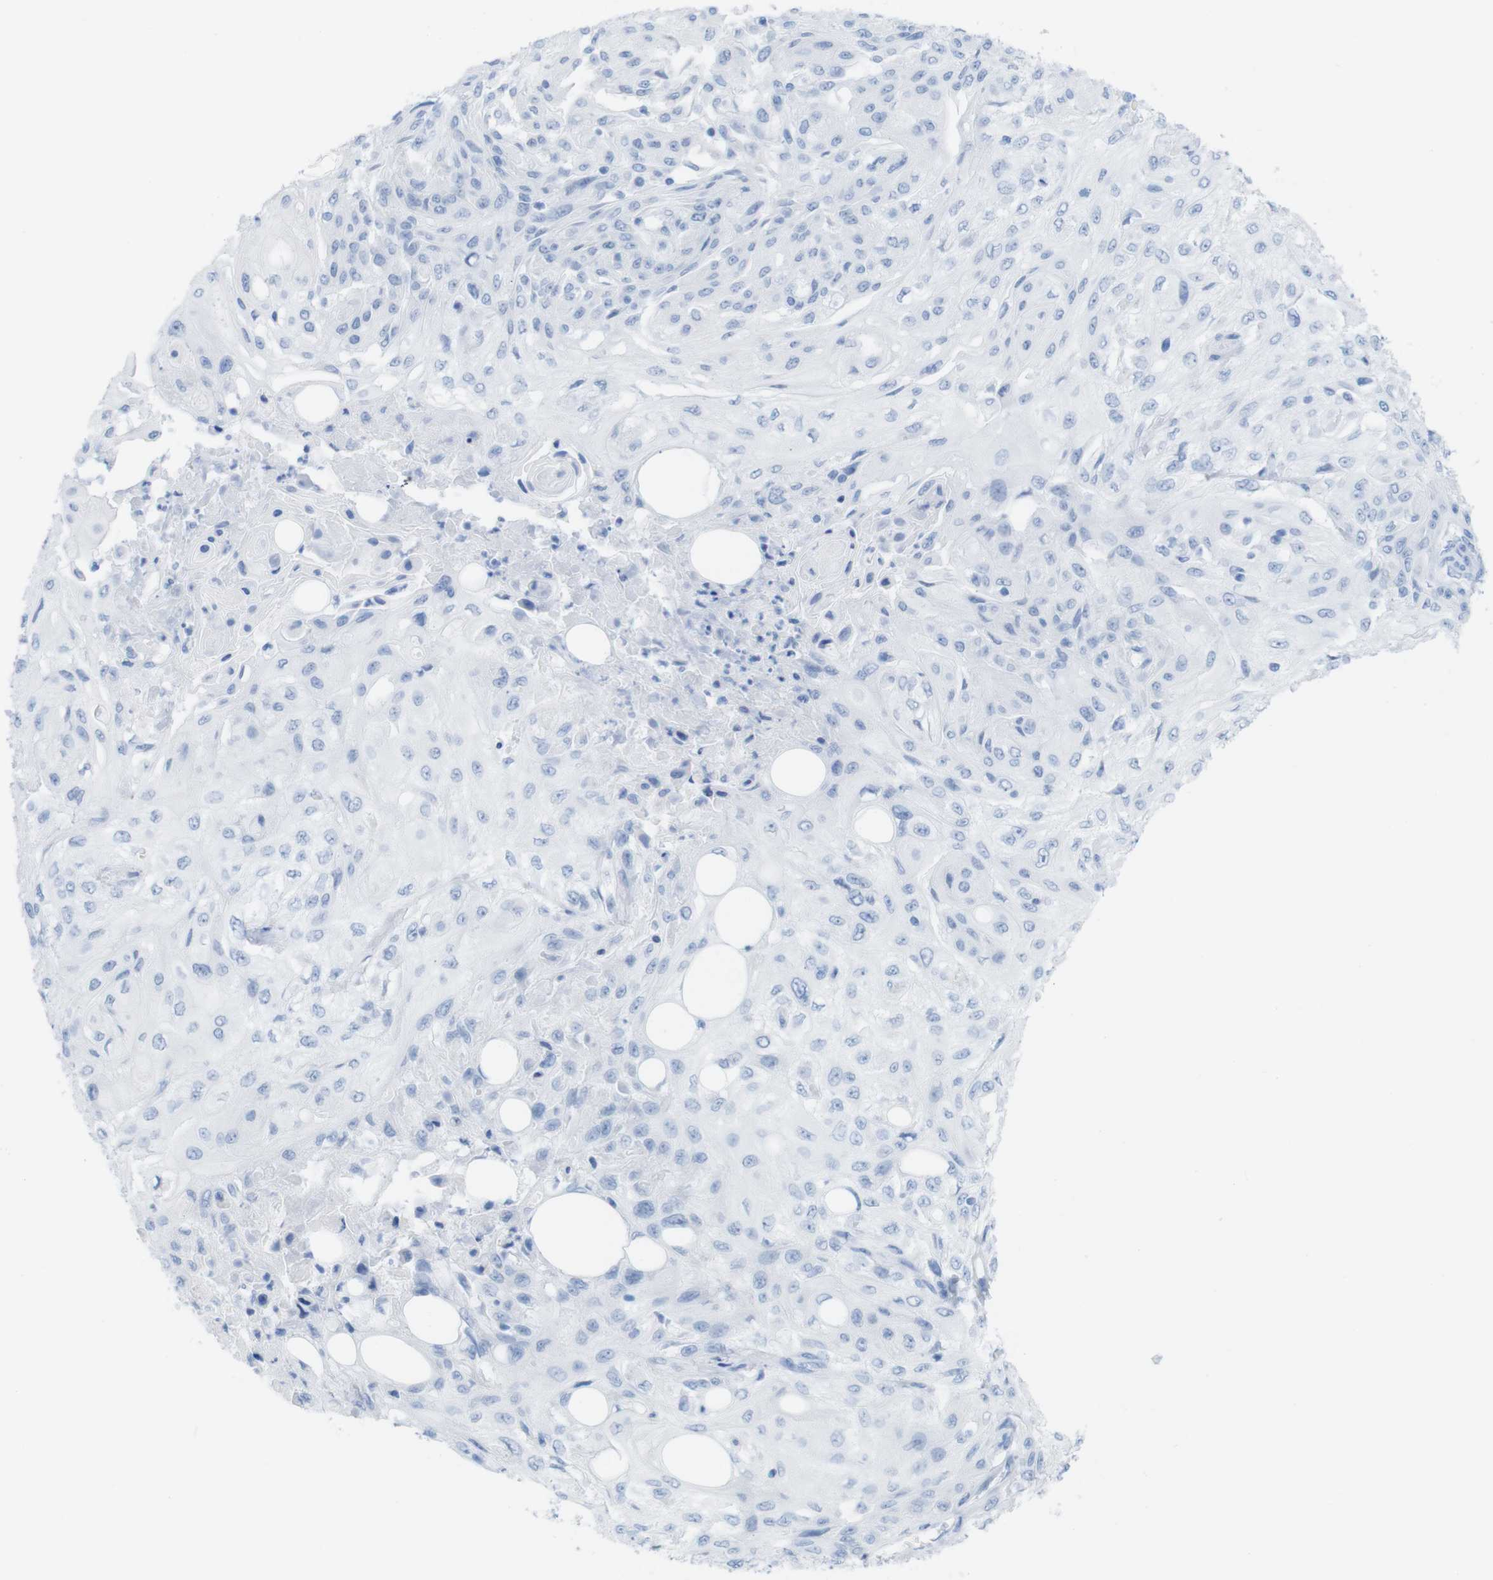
{"staining": {"intensity": "negative", "quantity": "none", "location": "none"}, "tissue": "skin cancer", "cell_type": "Tumor cells", "image_type": "cancer", "snomed": [{"axis": "morphology", "description": "Squamous cell carcinoma, NOS"}, {"axis": "topography", "description": "Skin"}], "caption": "Immunohistochemistry image of human skin squamous cell carcinoma stained for a protein (brown), which exhibits no staining in tumor cells.", "gene": "MYH7", "patient": {"sex": "male", "age": 75}}